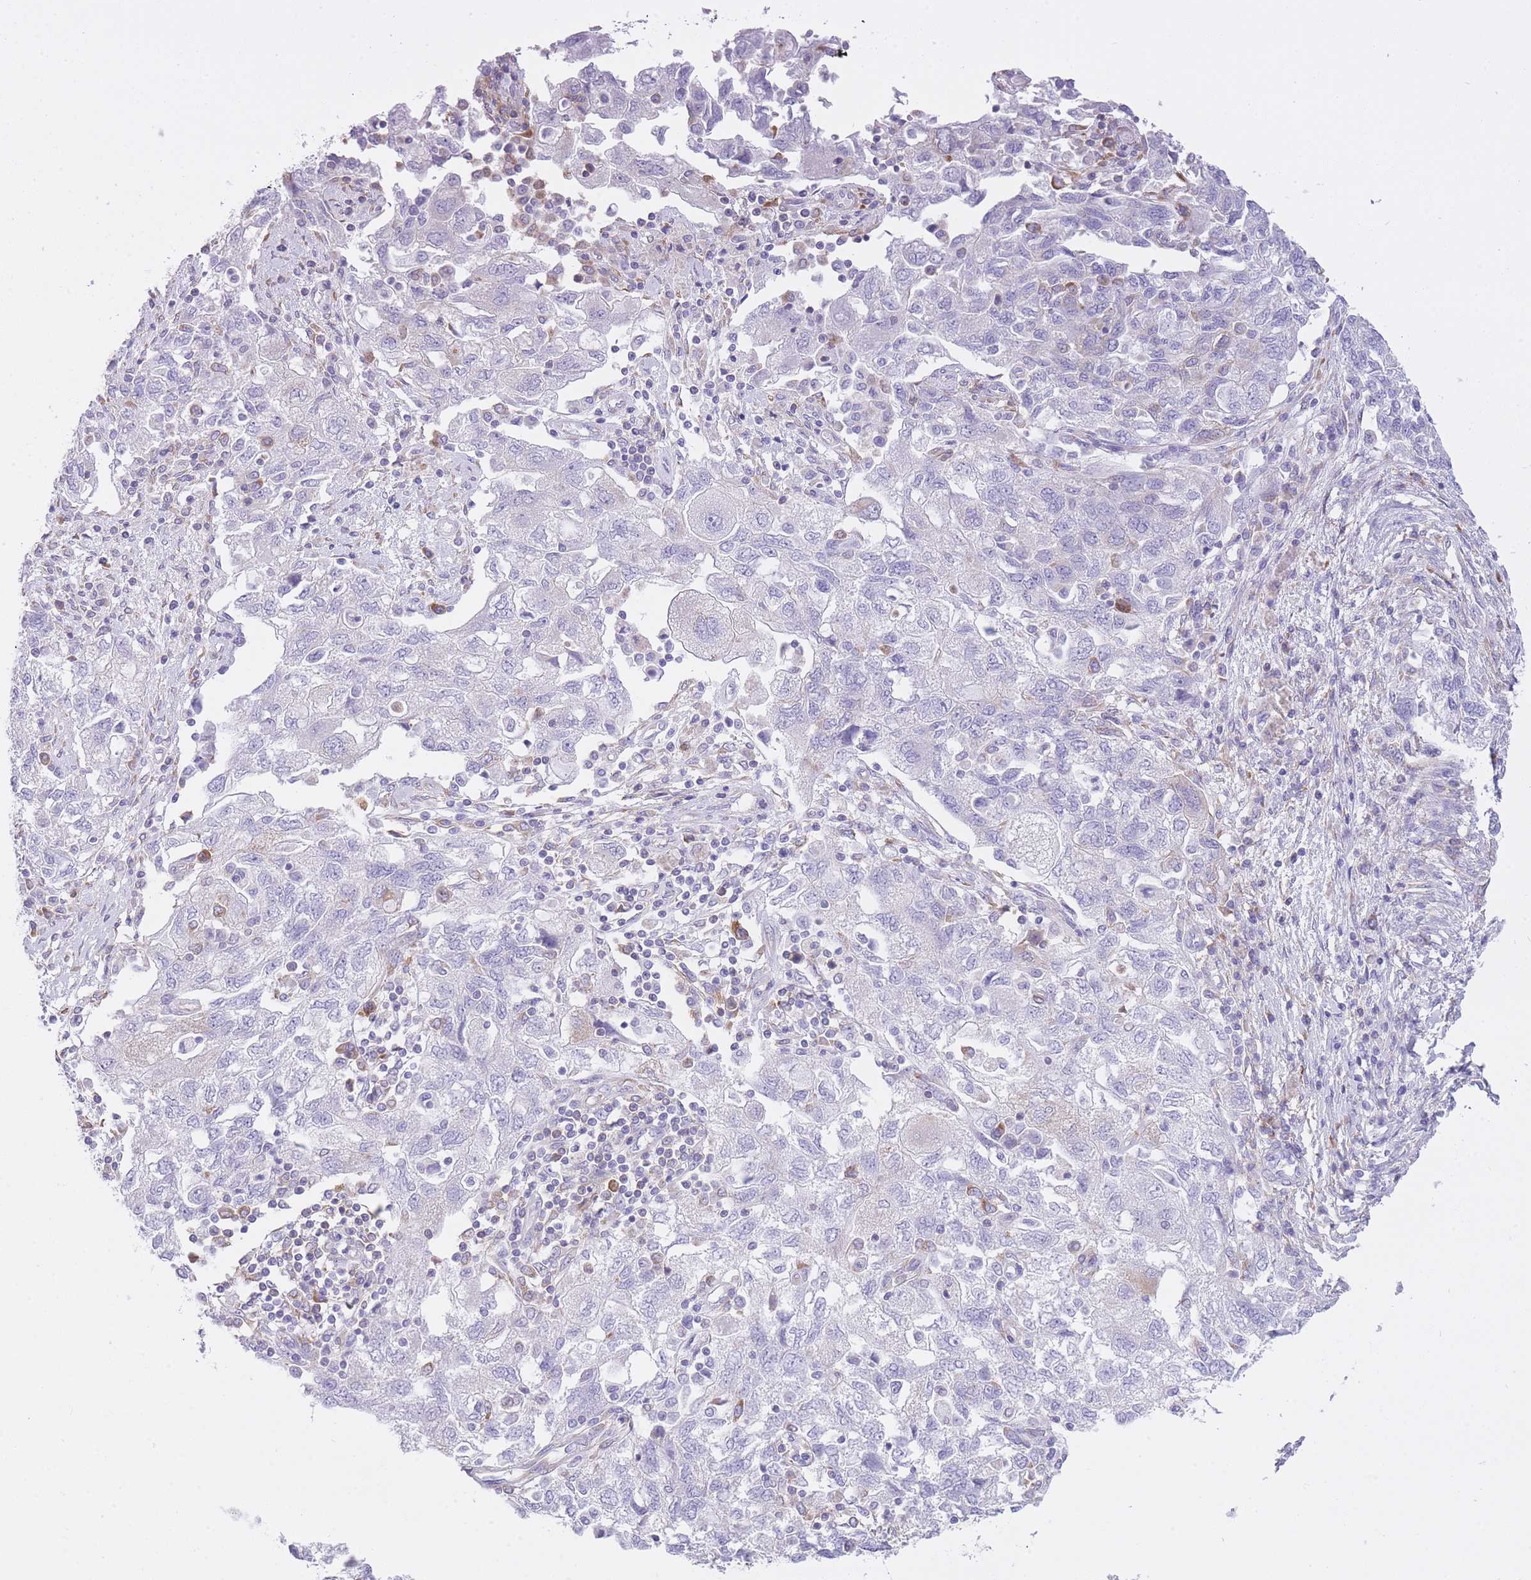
{"staining": {"intensity": "negative", "quantity": "none", "location": "none"}, "tissue": "ovarian cancer", "cell_type": "Tumor cells", "image_type": "cancer", "snomed": [{"axis": "morphology", "description": "Carcinoma, NOS"}, {"axis": "morphology", "description": "Cystadenocarcinoma, serous, NOS"}, {"axis": "topography", "description": "Ovary"}], "caption": "Immunohistochemistry (IHC) micrograph of ovarian cancer stained for a protein (brown), which displays no positivity in tumor cells.", "gene": "ZNF501", "patient": {"sex": "female", "age": 69}}